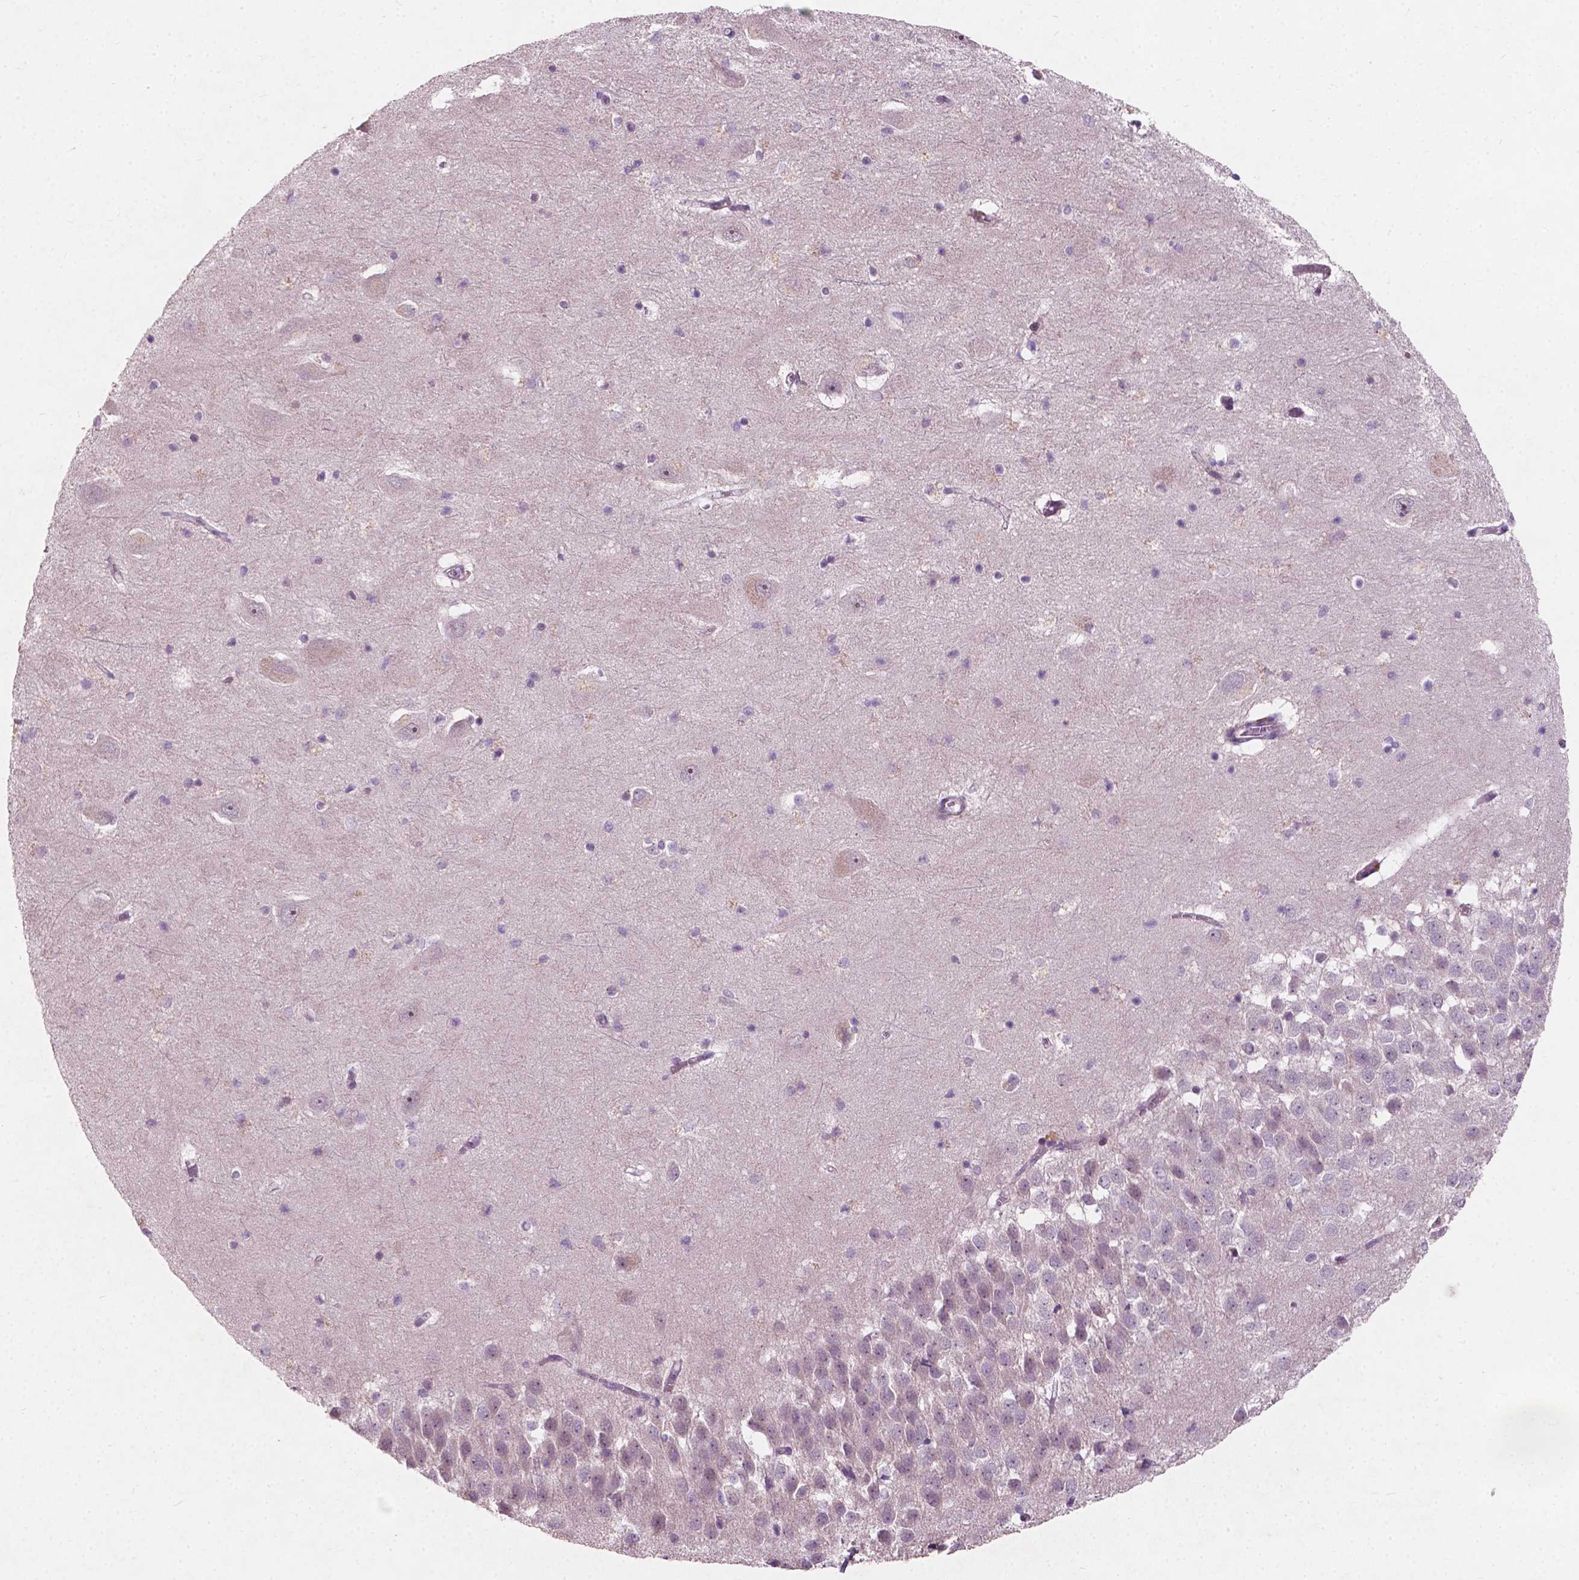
{"staining": {"intensity": "weak", "quantity": "<25%", "location": "nuclear"}, "tissue": "hippocampus", "cell_type": "Glial cells", "image_type": "normal", "snomed": [{"axis": "morphology", "description": "Normal tissue, NOS"}, {"axis": "topography", "description": "Hippocampus"}], "caption": "Immunohistochemistry (IHC) of unremarkable hippocampus displays no staining in glial cells.", "gene": "DUSP16", "patient": {"sex": "male", "age": 58}}